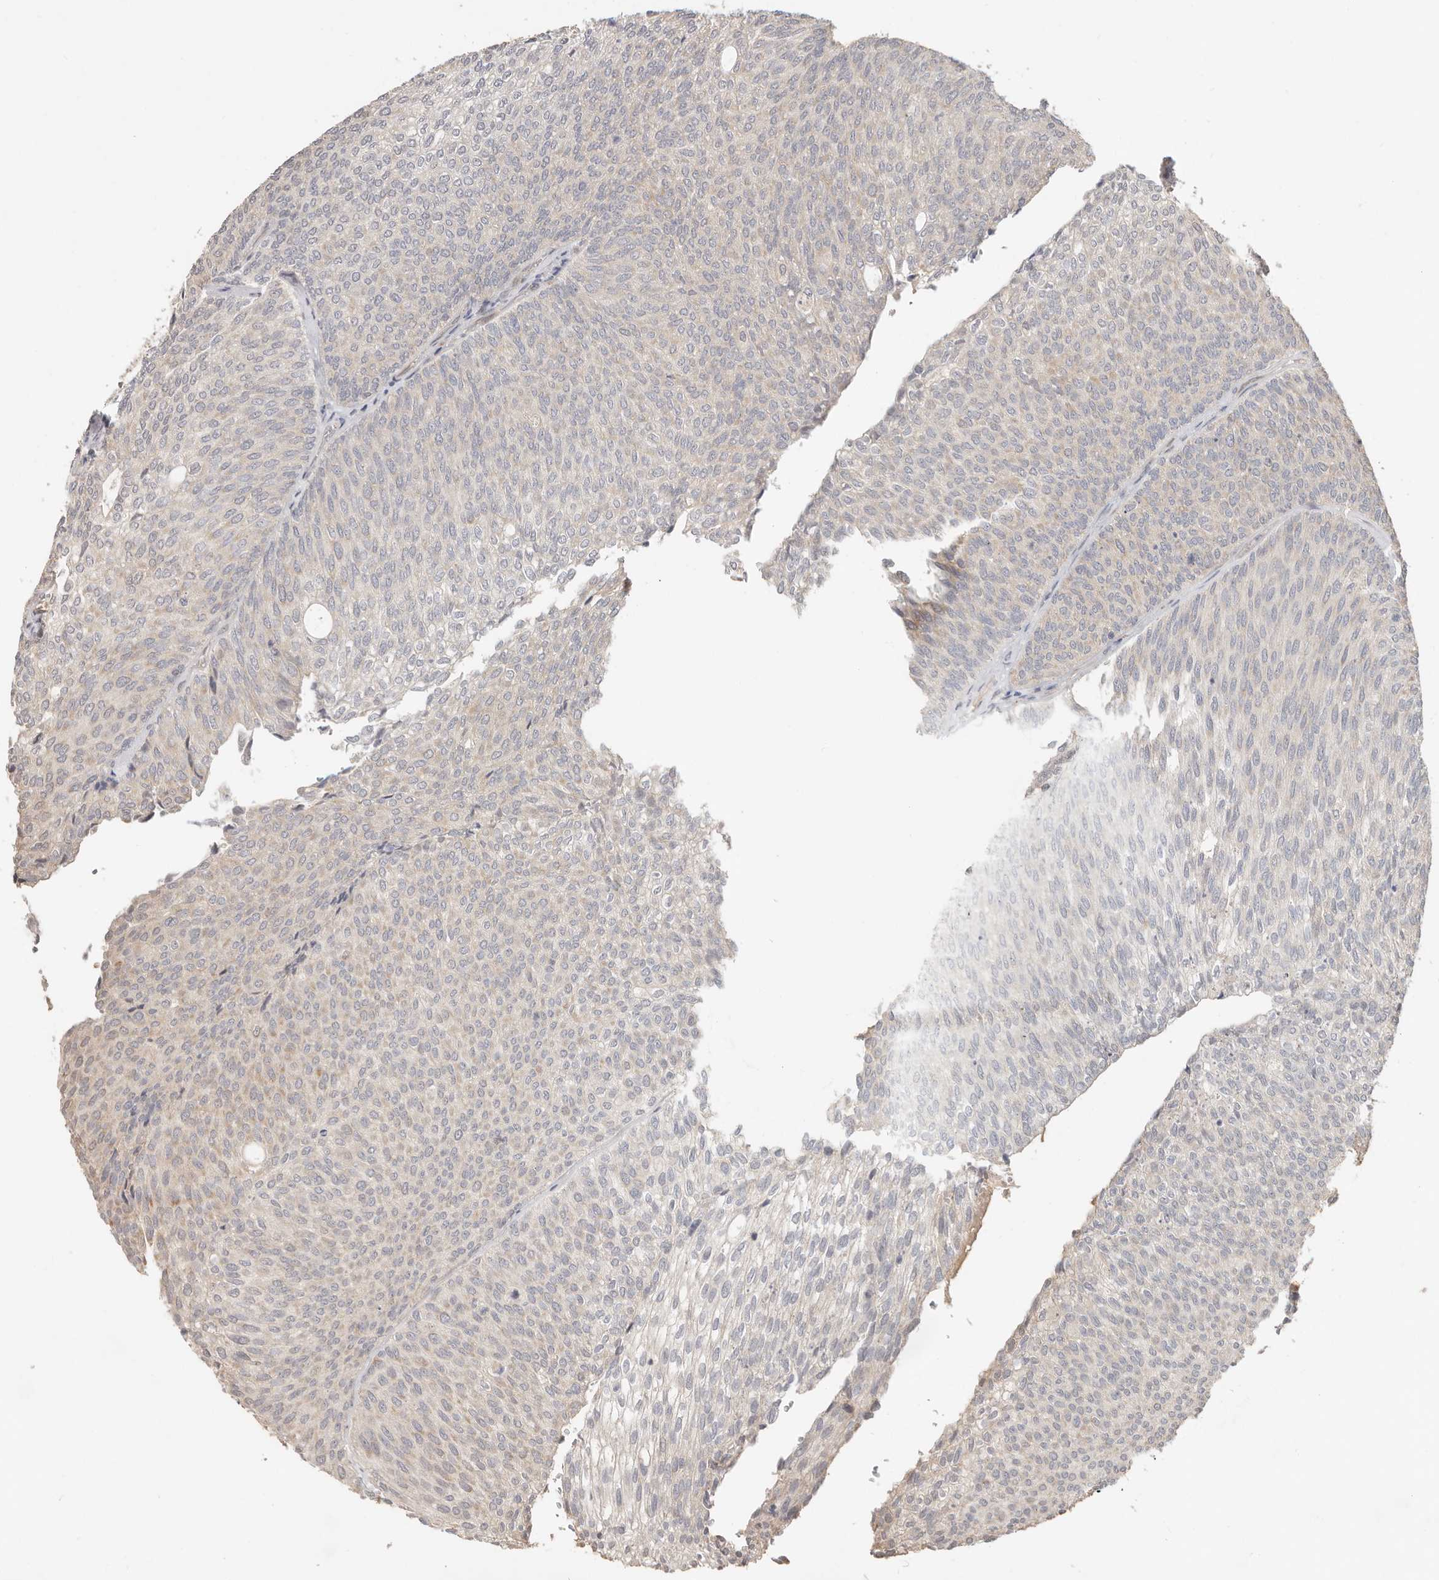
{"staining": {"intensity": "negative", "quantity": "none", "location": "none"}, "tissue": "urothelial cancer", "cell_type": "Tumor cells", "image_type": "cancer", "snomed": [{"axis": "morphology", "description": "Urothelial carcinoma, Low grade"}, {"axis": "topography", "description": "Urinary bladder"}], "caption": "This is a micrograph of immunohistochemistry (IHC) staining of low-grade urothelial carcinoma, which shows no staining in tumor cells.", "gene": "MTFR2", "patient": {"sex": "female", "age": 79}}